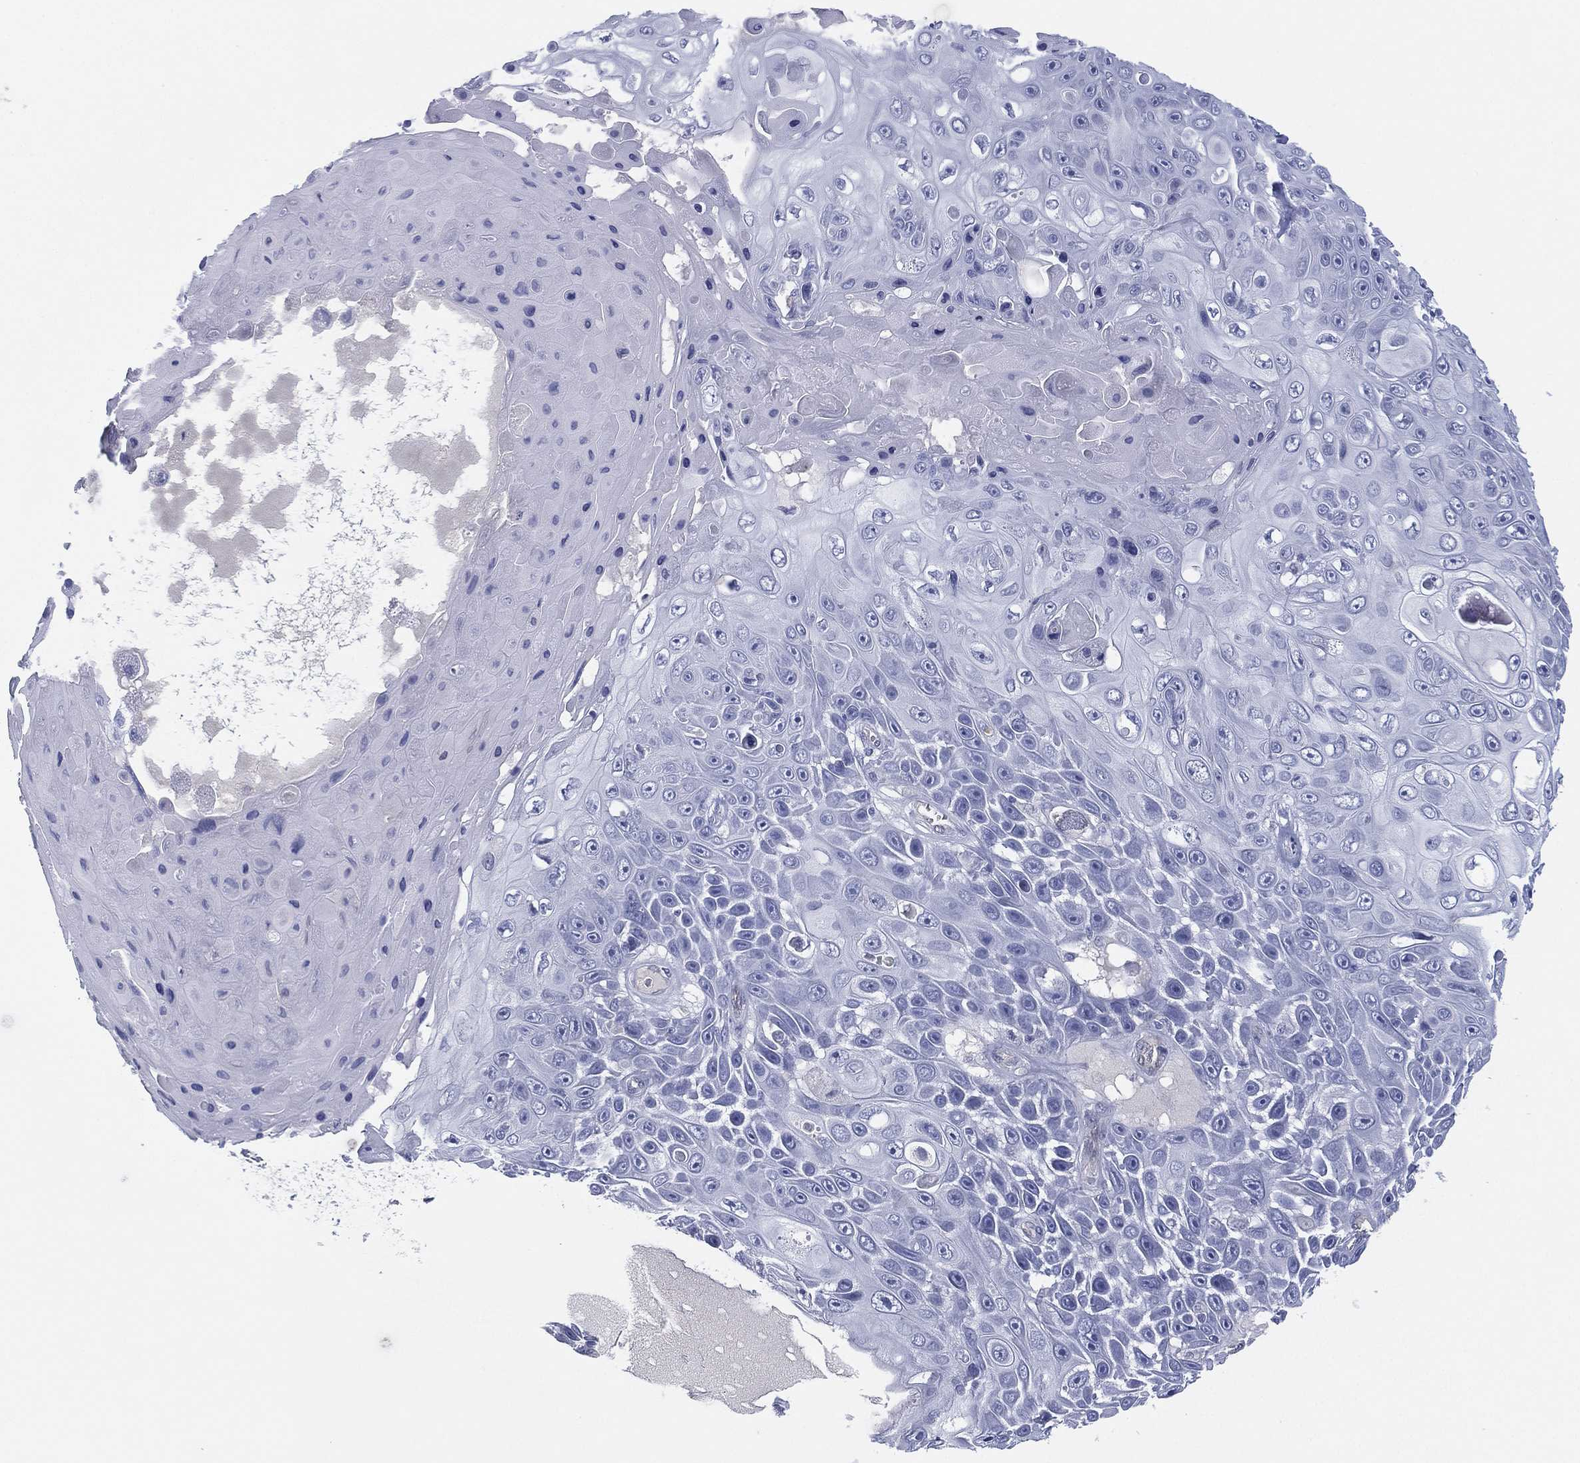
{"staining": {"intensity": "negative", "quantity": "none", "location": "none"}, "tissue": "skin cancer", "cell_type": "Tumor cells", "image_type": "cancer", "snomed": [{"axis": "morphology", "description": "Squamous cell carcinoma, NOS"}, {"axis": "topography", "description": "Skin"}], "caption": "This is an immunohistochemistry image of skin cancer (squamous cell carcinoma). There is no staining in tumor cells.", "gene": "DDAH1", "patient": {"sex": "male", "age": 82}}